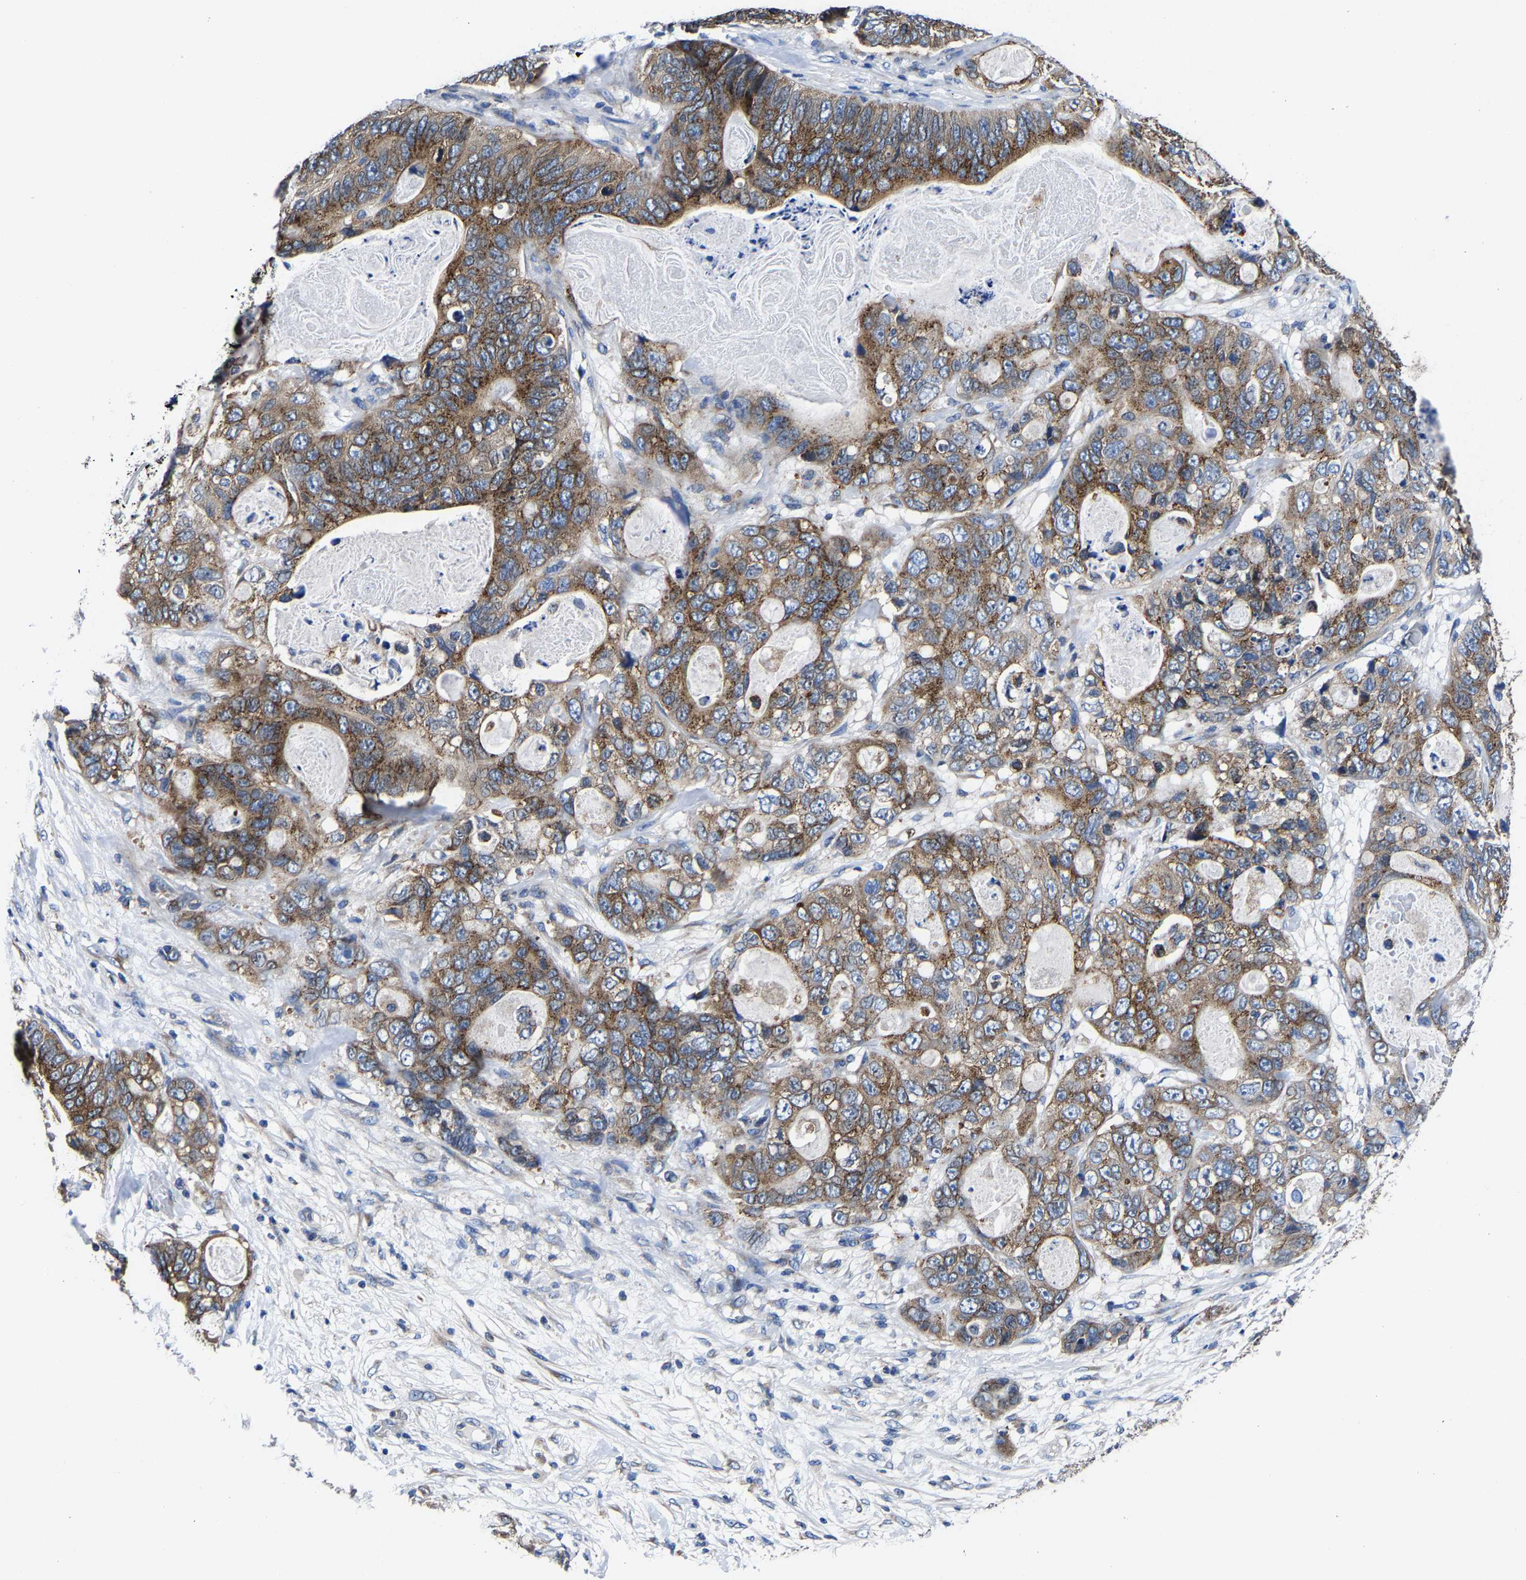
{"staining": {"intensity": "moderate", "quantity": ">75%", "location": "cytoplasmic/membranous"}, "tissue": "stomach cancer", "cell_type": "Tumor cells", "image_type": "cancer", "snomed": [{"axis": "morphology", "description": "Normal tissue, NOS"}, {"axis": "morphology", "description": "Adenocarcinoma, NOS"}, {"axis": "topography", "description": "Stomach"}], "caption": "Adenocarcinoma (stomach) was stained to show a protein in brown. There is medium levels of moderate cytoplasmic/membranous staining in approximately >75% of tumor cells. The staining was performed using DAB (3,3'-diaminobenzidine), with brown indicating positive protein expression. Nuclei are stained blue with hematoxylin.", "gene": "EBAG9", "patient": {"sex": "female", "age": 89}}